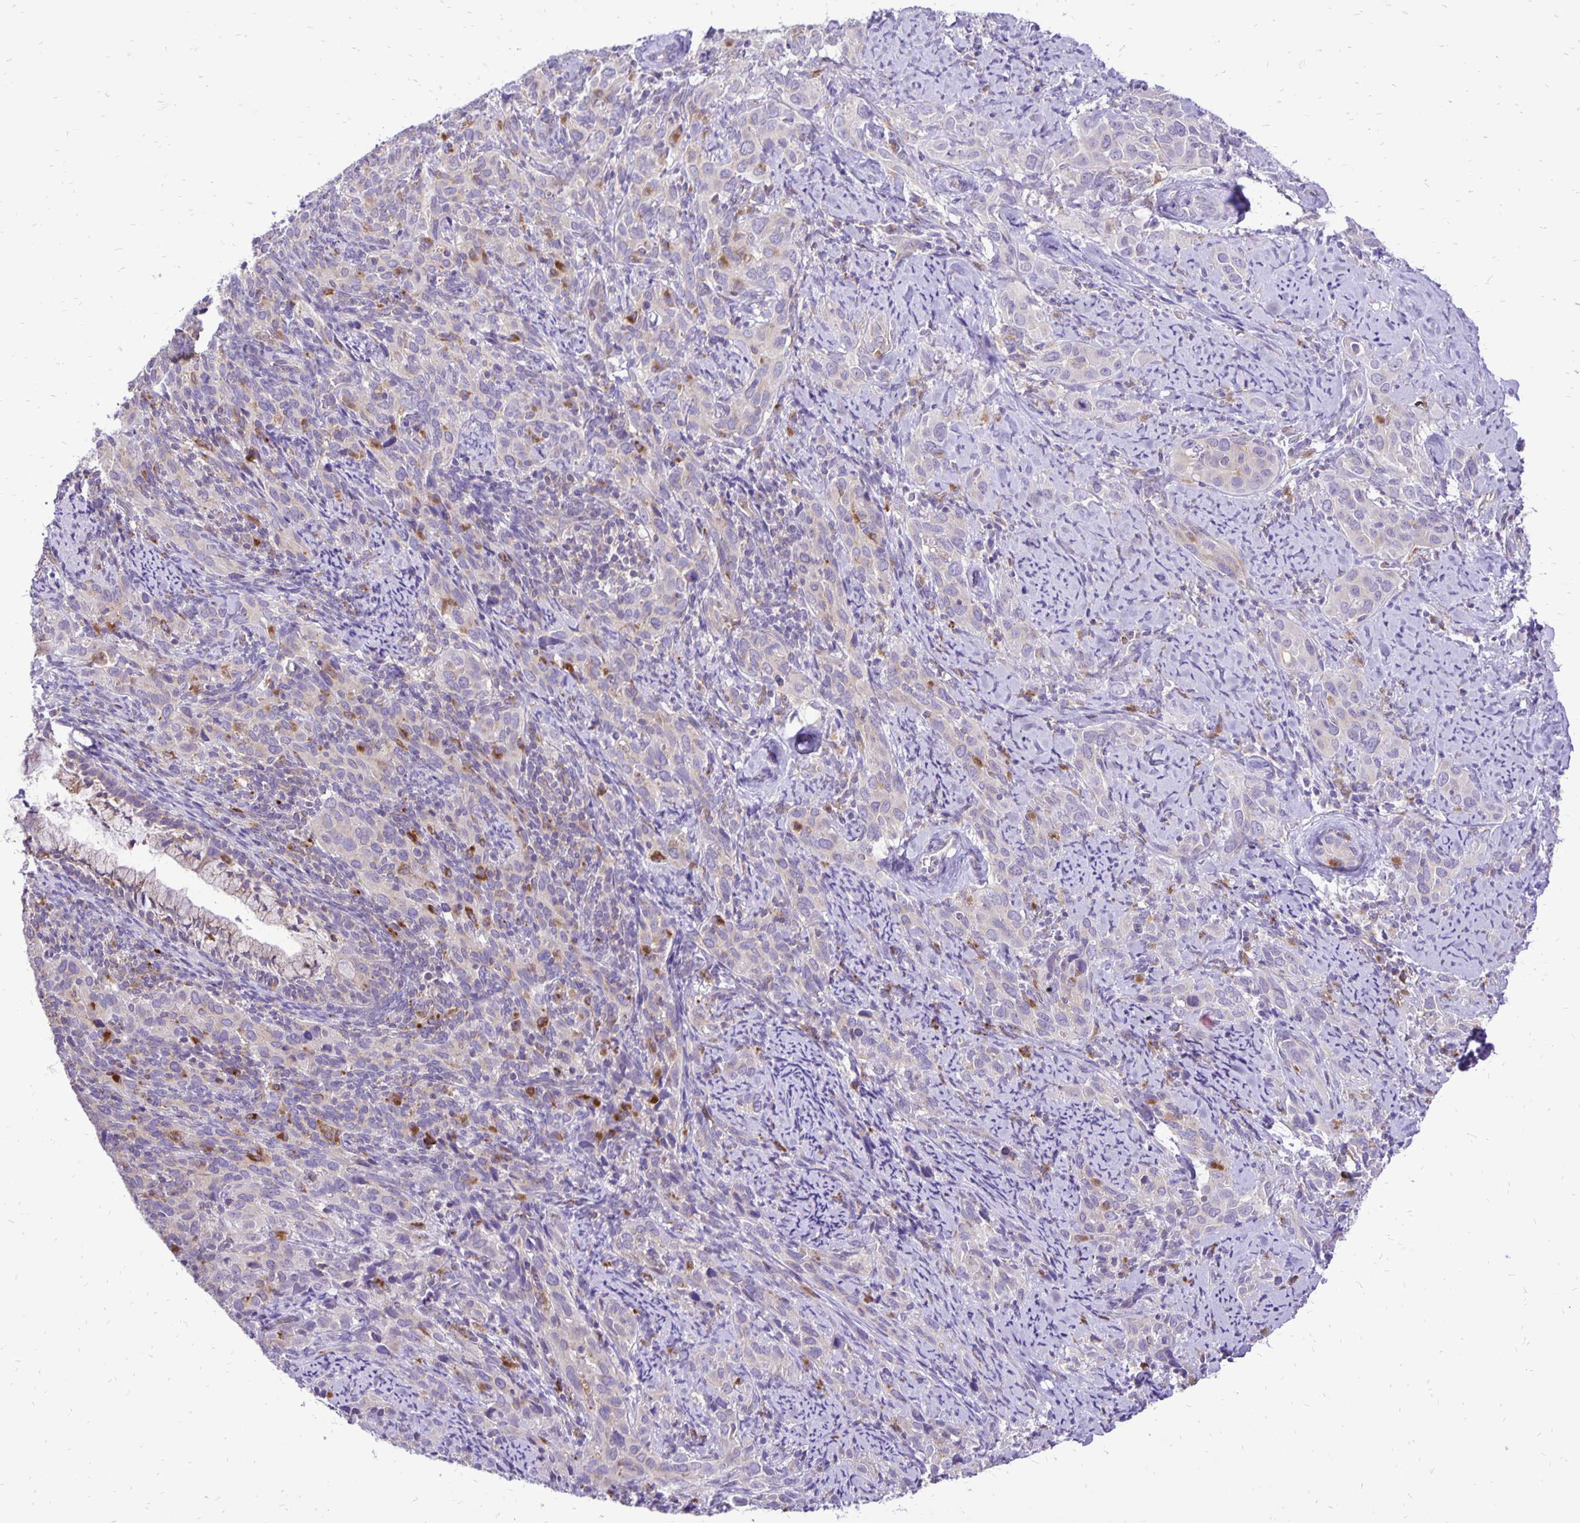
{"staining": {"intensity": "negative", "quantity": "none", "location": "none"}, "tissue": "cervical cancer", "cell_type": "Tumor cells", "image_type": "cancer", "snomed": [{"axis": "morphology", "description": "Squamous cell carcinoma, NOS"}, {"axis": "topography", "description": "Cervix"}], "caption": "Tumor cells are negative for protein expression in human squamous cell carcinoma (cervical). Brightfield microscopy of immunohistochemistry (IHC) stained with DAB (brown) and hematoxylin (blue), captured at high magnification.", "gene": "EIF5A", "patient": {"sex": "female", "age": 51}}